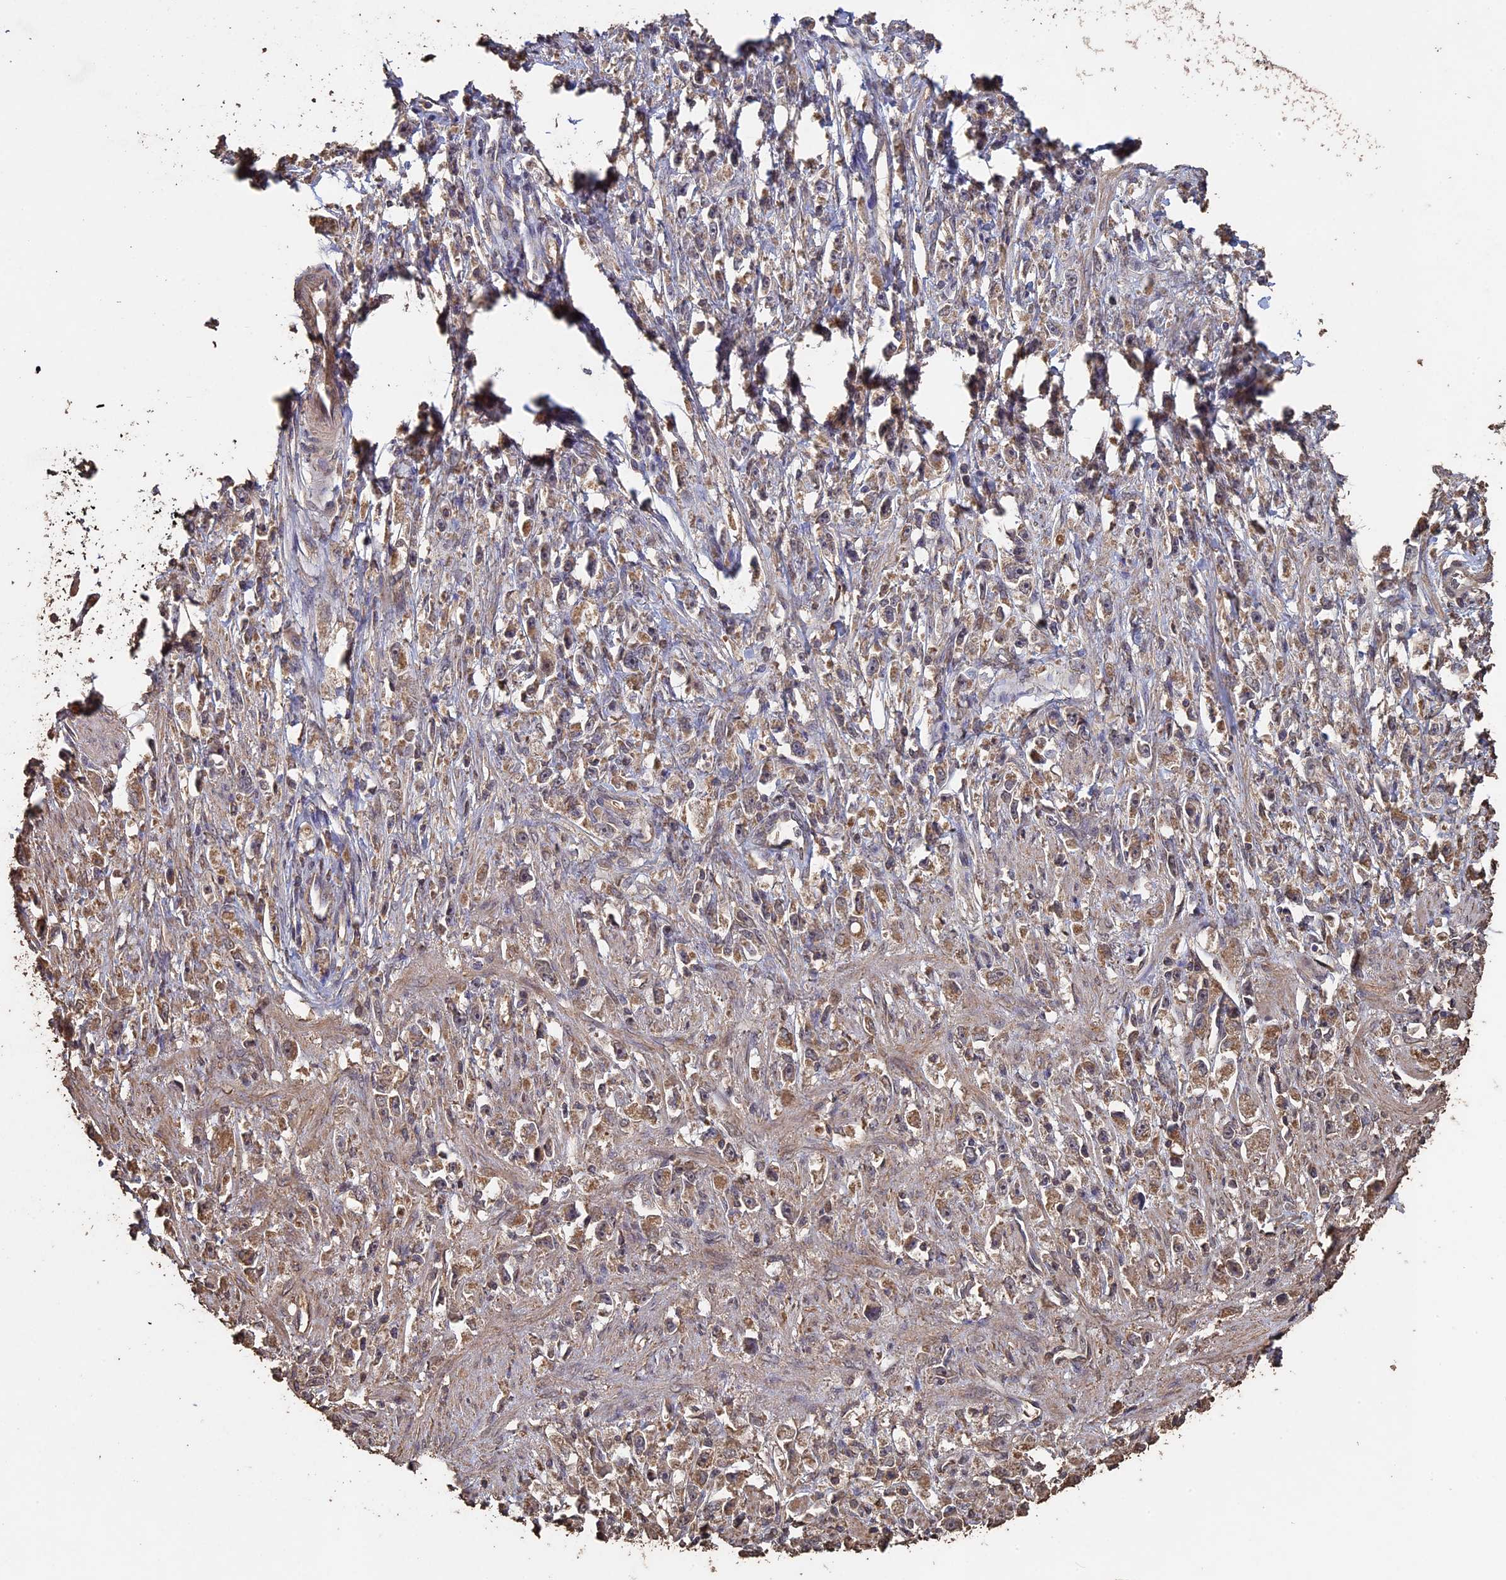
{"staining": {"intensity": "moderate", "quantity": ">75%", "location": "cytoplasmic/membranous"}, "tissue": "stomach cancer", "cell_type": "Tumor cells", "image_type": "cancer", "snomed": [{"axis": "morphology", "description": "Adenocarcinoma, NOS"}, {"axis": "topography", "description": "Stomach"}], "caption": "Protein expression analysis of stomach adenocarcinoma exhibits moderate cytoplasmic/membranous expression in about >75% of tumor cells.", "gene": "HUNK", "patient": {"sex": "female", "age": 59}}